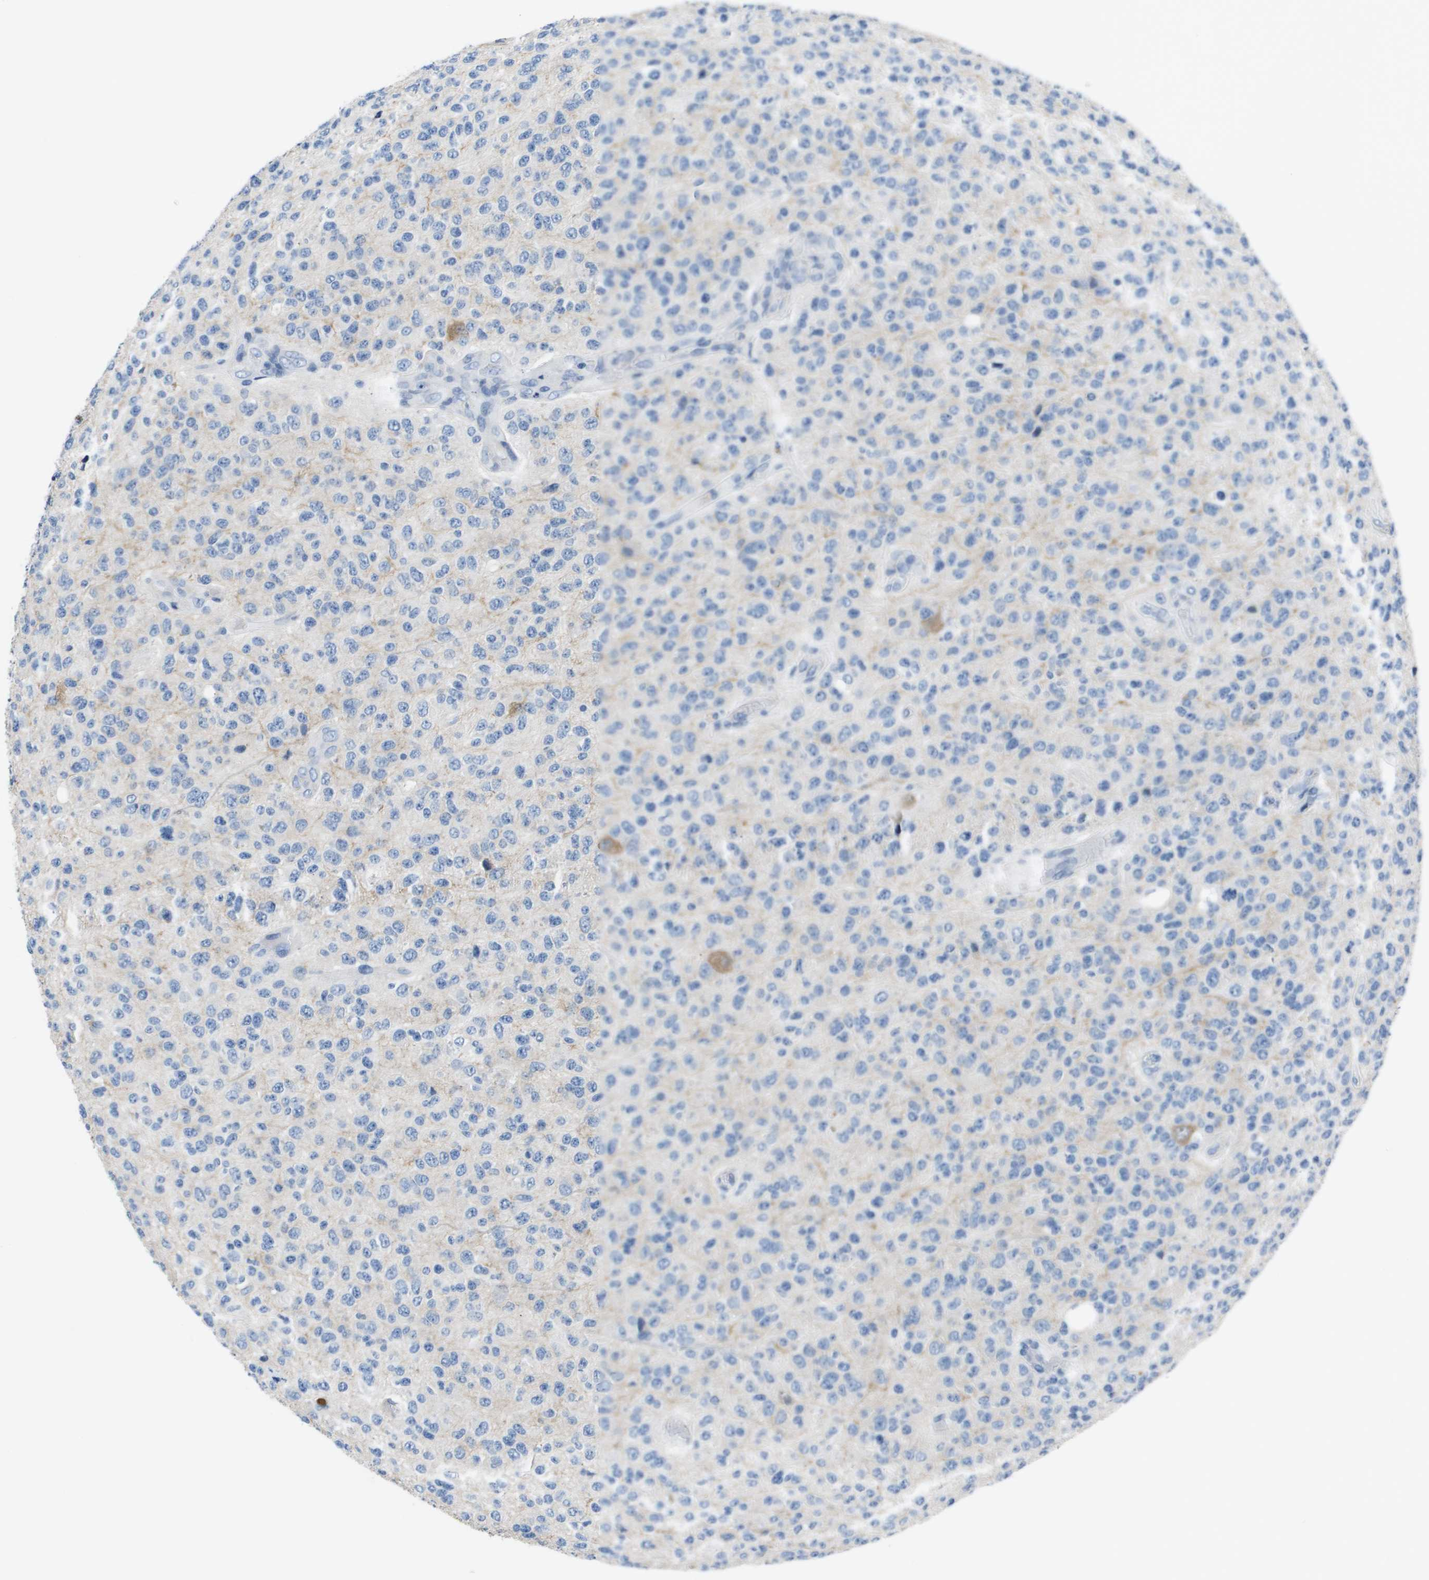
{"staining": {"intensity": "negative", "quantity": "none", "location": "none"}, "tissue": "glioma", "cell_type": "Tumor cells", "image_type": "cancer", "snomed": [{"axis": "morphology", "description": "Glioma, malignant, High grade"}, {"axis": "topography", "description": "pancreas cauda"}], "caption": "DAB (3,3'-diaminobenzidine) immunohistochemical staining of high-grade glioma (malignant) reveals no significant staining in tumor cells. (Stains: DAB immunohistochemistry with hematoxylin counter stain, Microscopy: brightfield microscopy at high magnification).", "gene": "NCS1", "patient": {"sex": "male", "age": 60}}